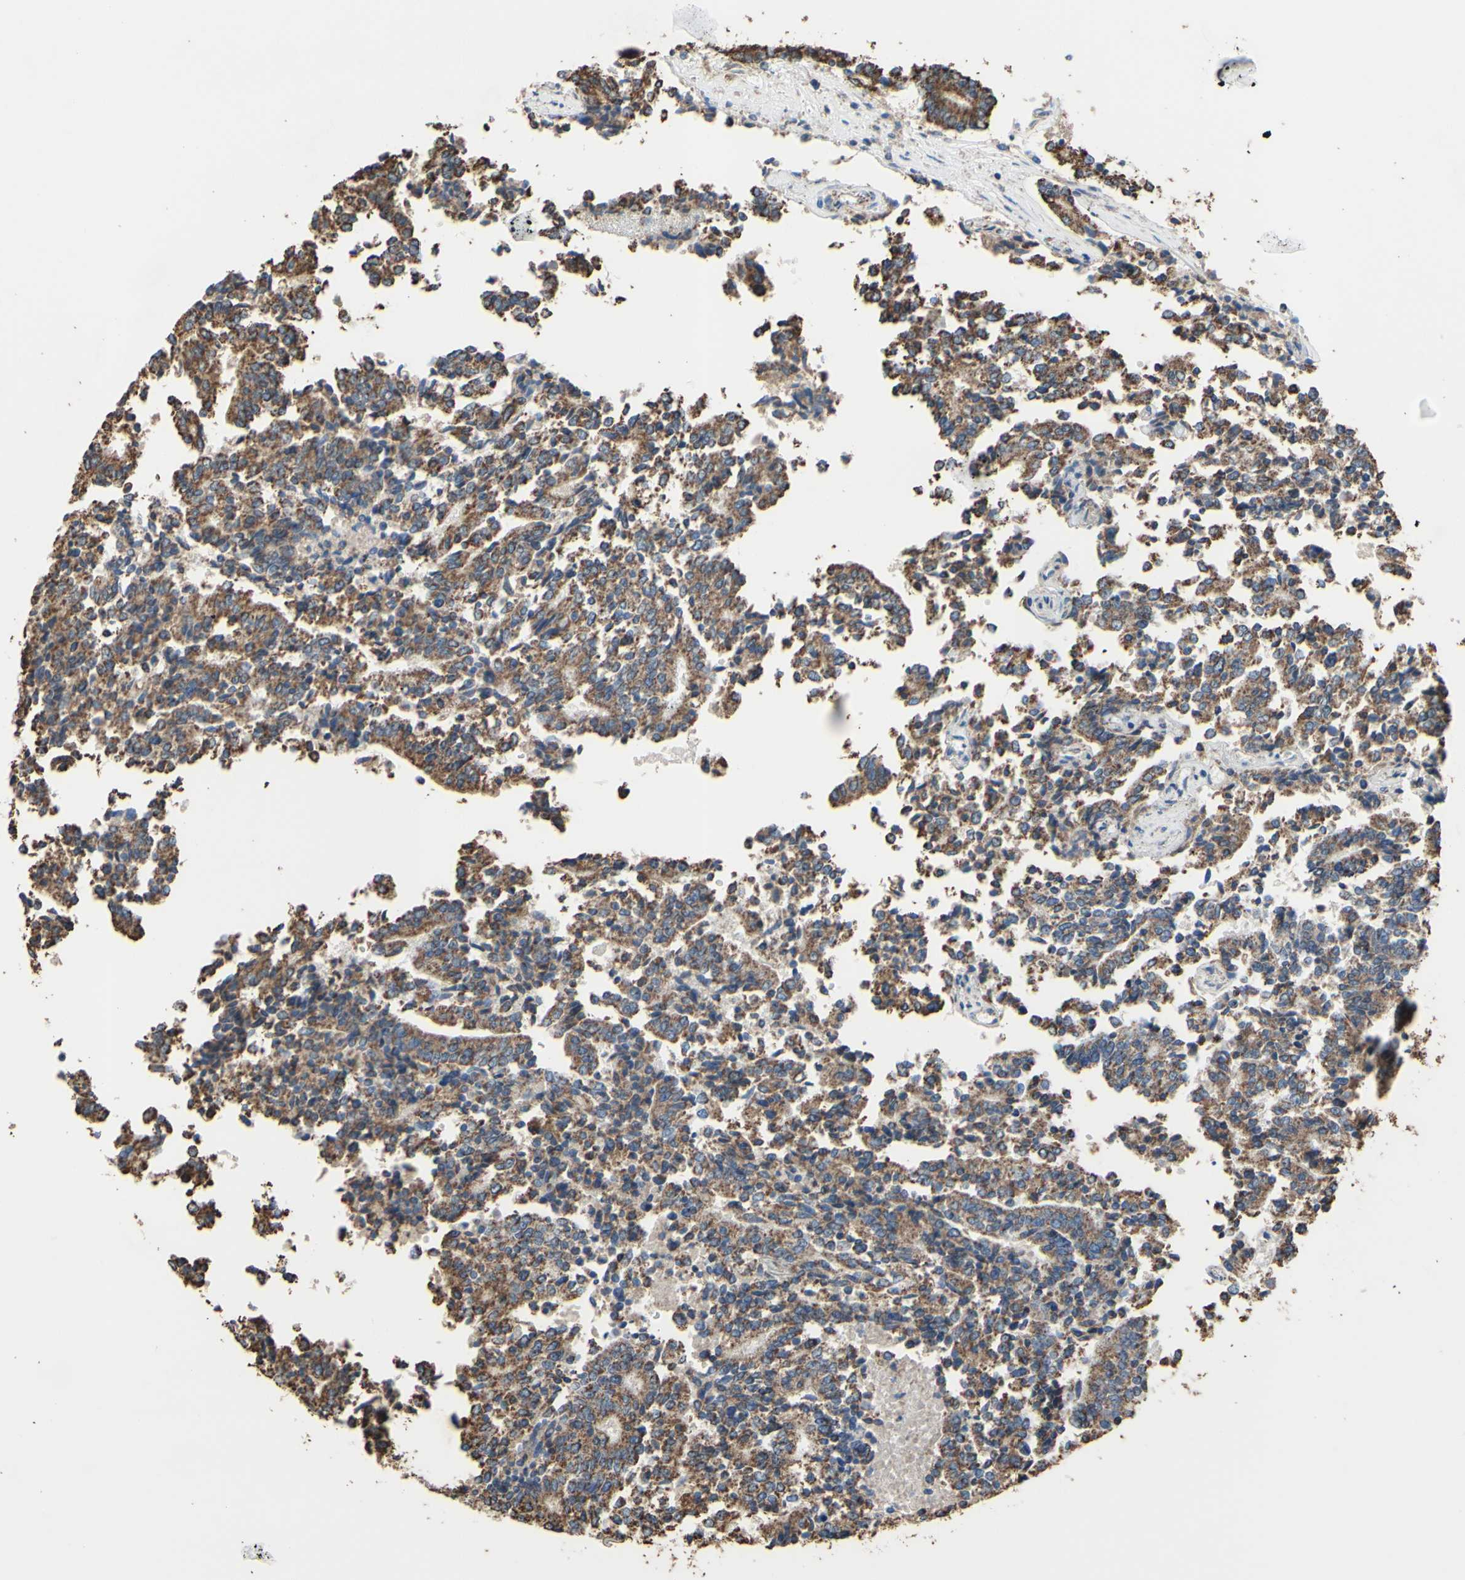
{"staining": {"intensity": "moderate", "quantity": ">75%", "location": "cytoplasmic/membranous"}, "tissue": "prostate cancer", "cell_type": "Tumor cells", "image_type": "cancer", "snomed": [{"axis": "morphology", "description": "Normal tissue, NOS"}, {"axis": "morphology", "description": "Adenocarcinoma, High grade"}, {"axis": "topography", "description": "Prostate"}, {"axis": "topography", "description": "Seminal veicle"}], "caption": "A micrograph showing moderate cytoplasmic/membranous staining in approximately >75% of tumor cells in prostate high-grade adenocarcinoma, as visualized by brown immunohistochemical staining.", "gene": "CMKLR2", "patient": {"sex": "male", "age": 55}}